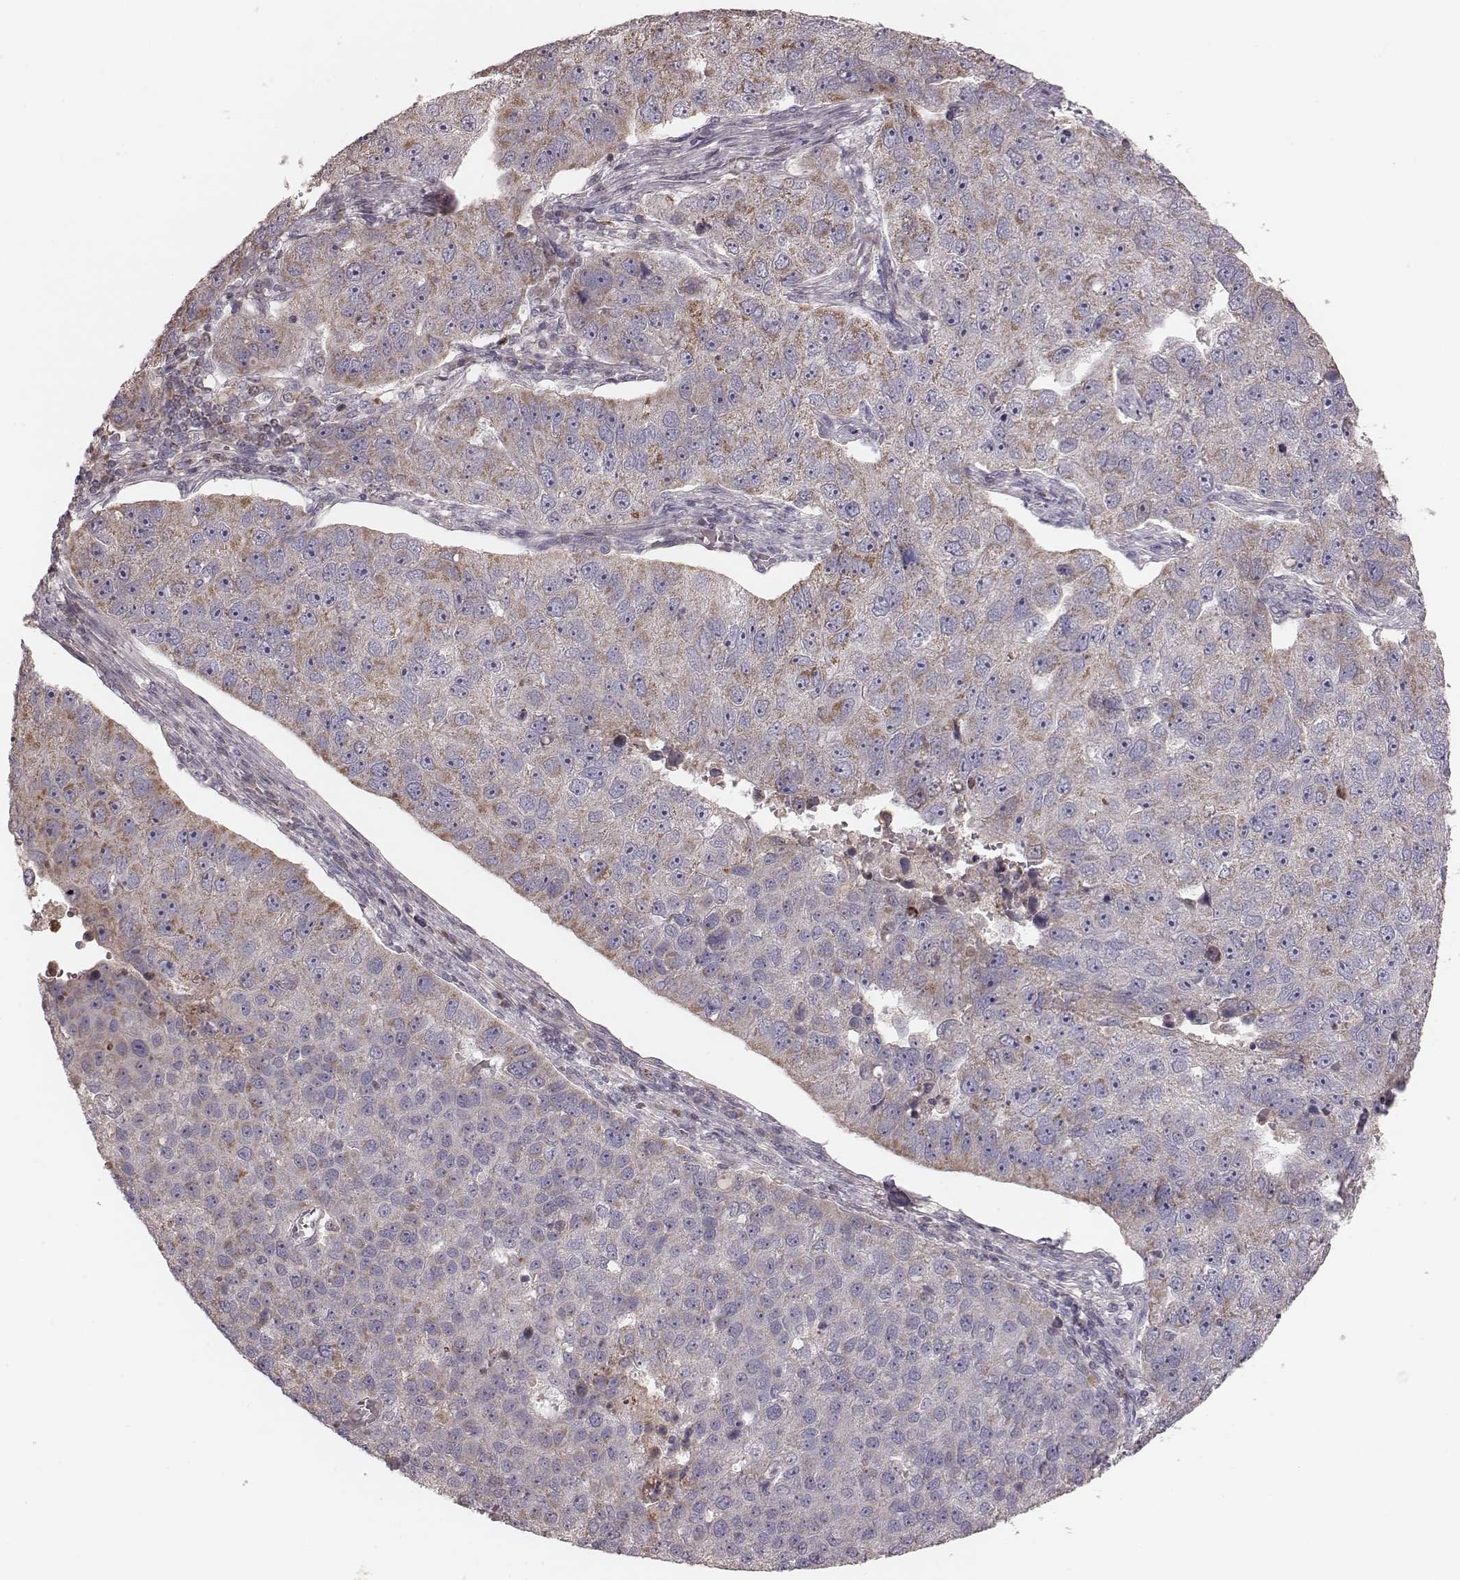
{"staining": {"intensity": "moderate", "quantity": "25%-75%", "location": "cytoplasmic/membranous"}, "tissue": "pancreatic cancer", "cell_type": "Tumor cells", "image_type": "cancer", "snomed": [{"axis": "morphology", "description": "Adenocarcinoma, NOS"}, {"axis": "topography", "description": "Pancreas"}], "caption": "DAB immunohistochemical staining of pancreatic cancer displays moderate cytoplasmic/membranous protein positivity in approximately 25%-75% of tumor cells.", "gene": "MRPS27", "patient": {"sex": "female", "age": 61}}